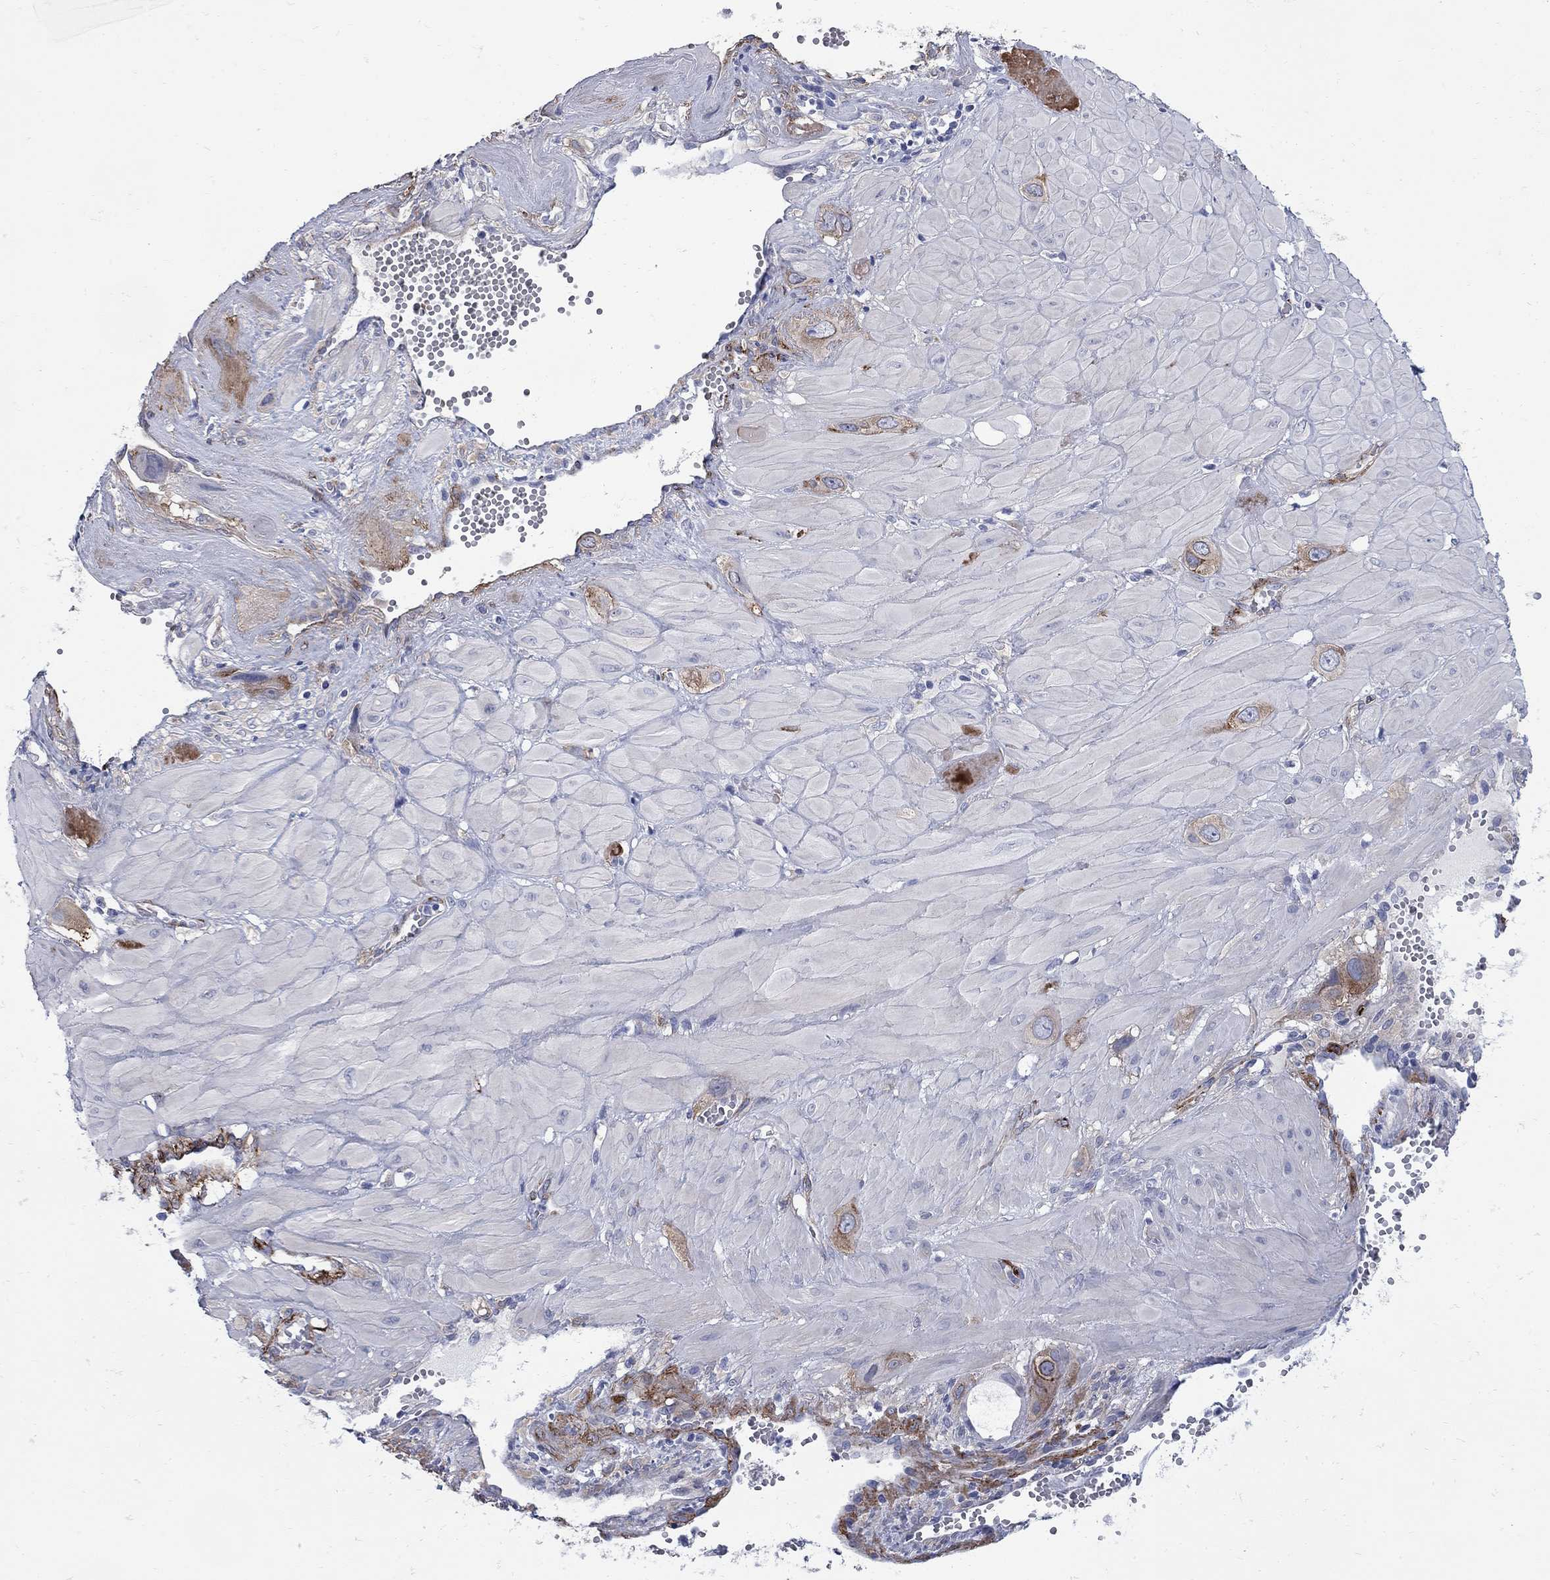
{"staining": {"intensity": "moderate", "quantity": "25%-75%", "location": "cytoplasmic/membranous"}, "tissue": "cervical cancer", "cell_type": "Tumor cells", "image_type": "cancer", "snomed": [{"axis": "morphology", "description": "Squamous cell carcinoma, NOS"}, {"axis": "topography", "description": "Cervix"}], "caption": "Squamous cell carcinoma (cervical) stained for a protein (brown) demonstrates moderate cytoplasmic/membranous positive expression in approximately 25%-75% of tumor cells.", "gene": "SEPTIN8", "patient": {"sex": "female", "age": 34}}